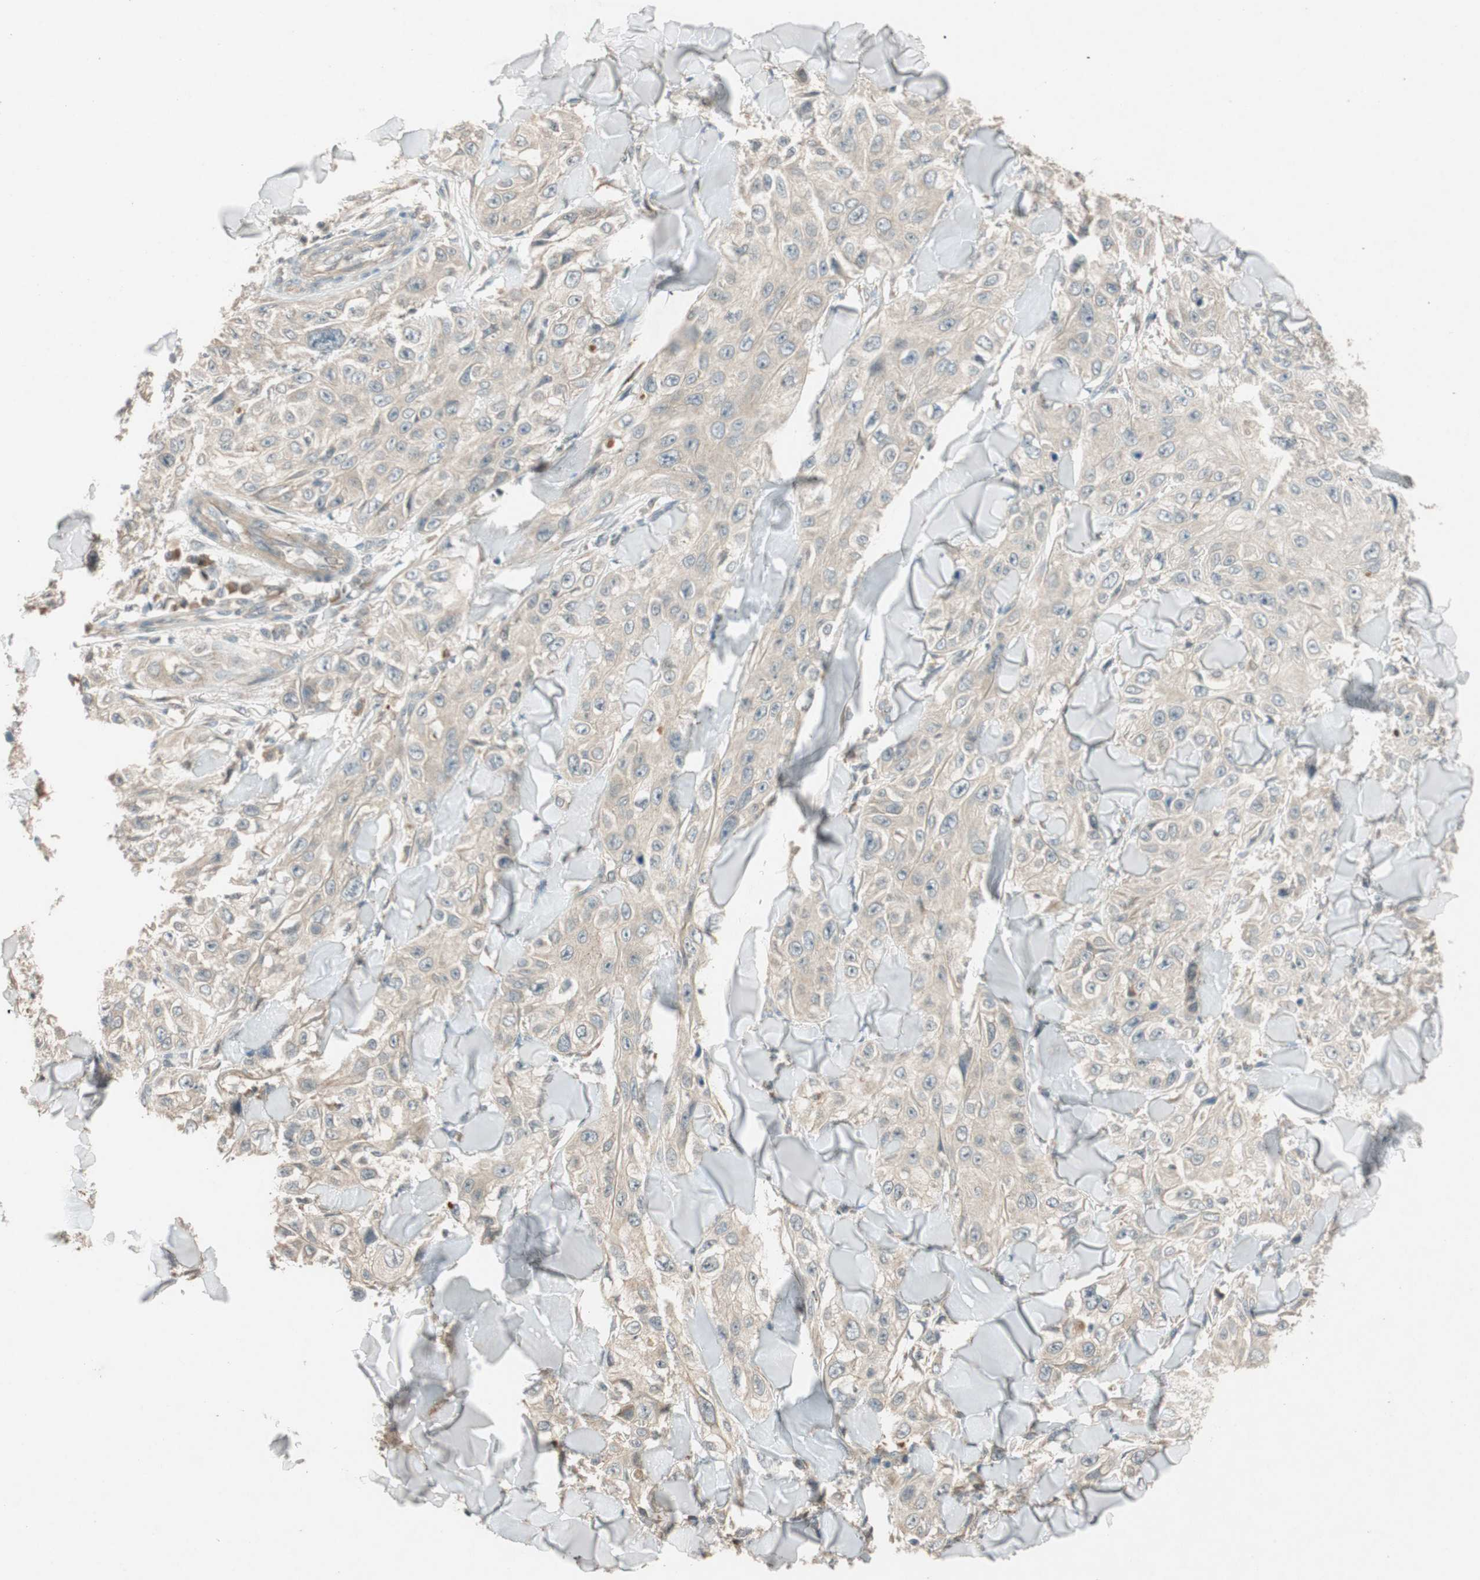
{"staining": {"intensity": "weak", "quantity": ">75%", "location": "cytoplasmic/membranous"}, "tissue": "skin cancer", "cell_type": "Tumor cells", "image_type": "cancer", "snomed": [{"axis": "morphology", "description": "Squamous cell carcinoma, NOS"}, {"axis": "topography", "description": "Skin"}], "caption": "DAB immunohistochemical staining of skin cancer (squamous cell carcinoma) demonstrates weak cytoplasmic/membranous protein staining in about >75% of tumor cells.", "gene": "GLB1", "patient": {"sex": "male", "age": 86}}